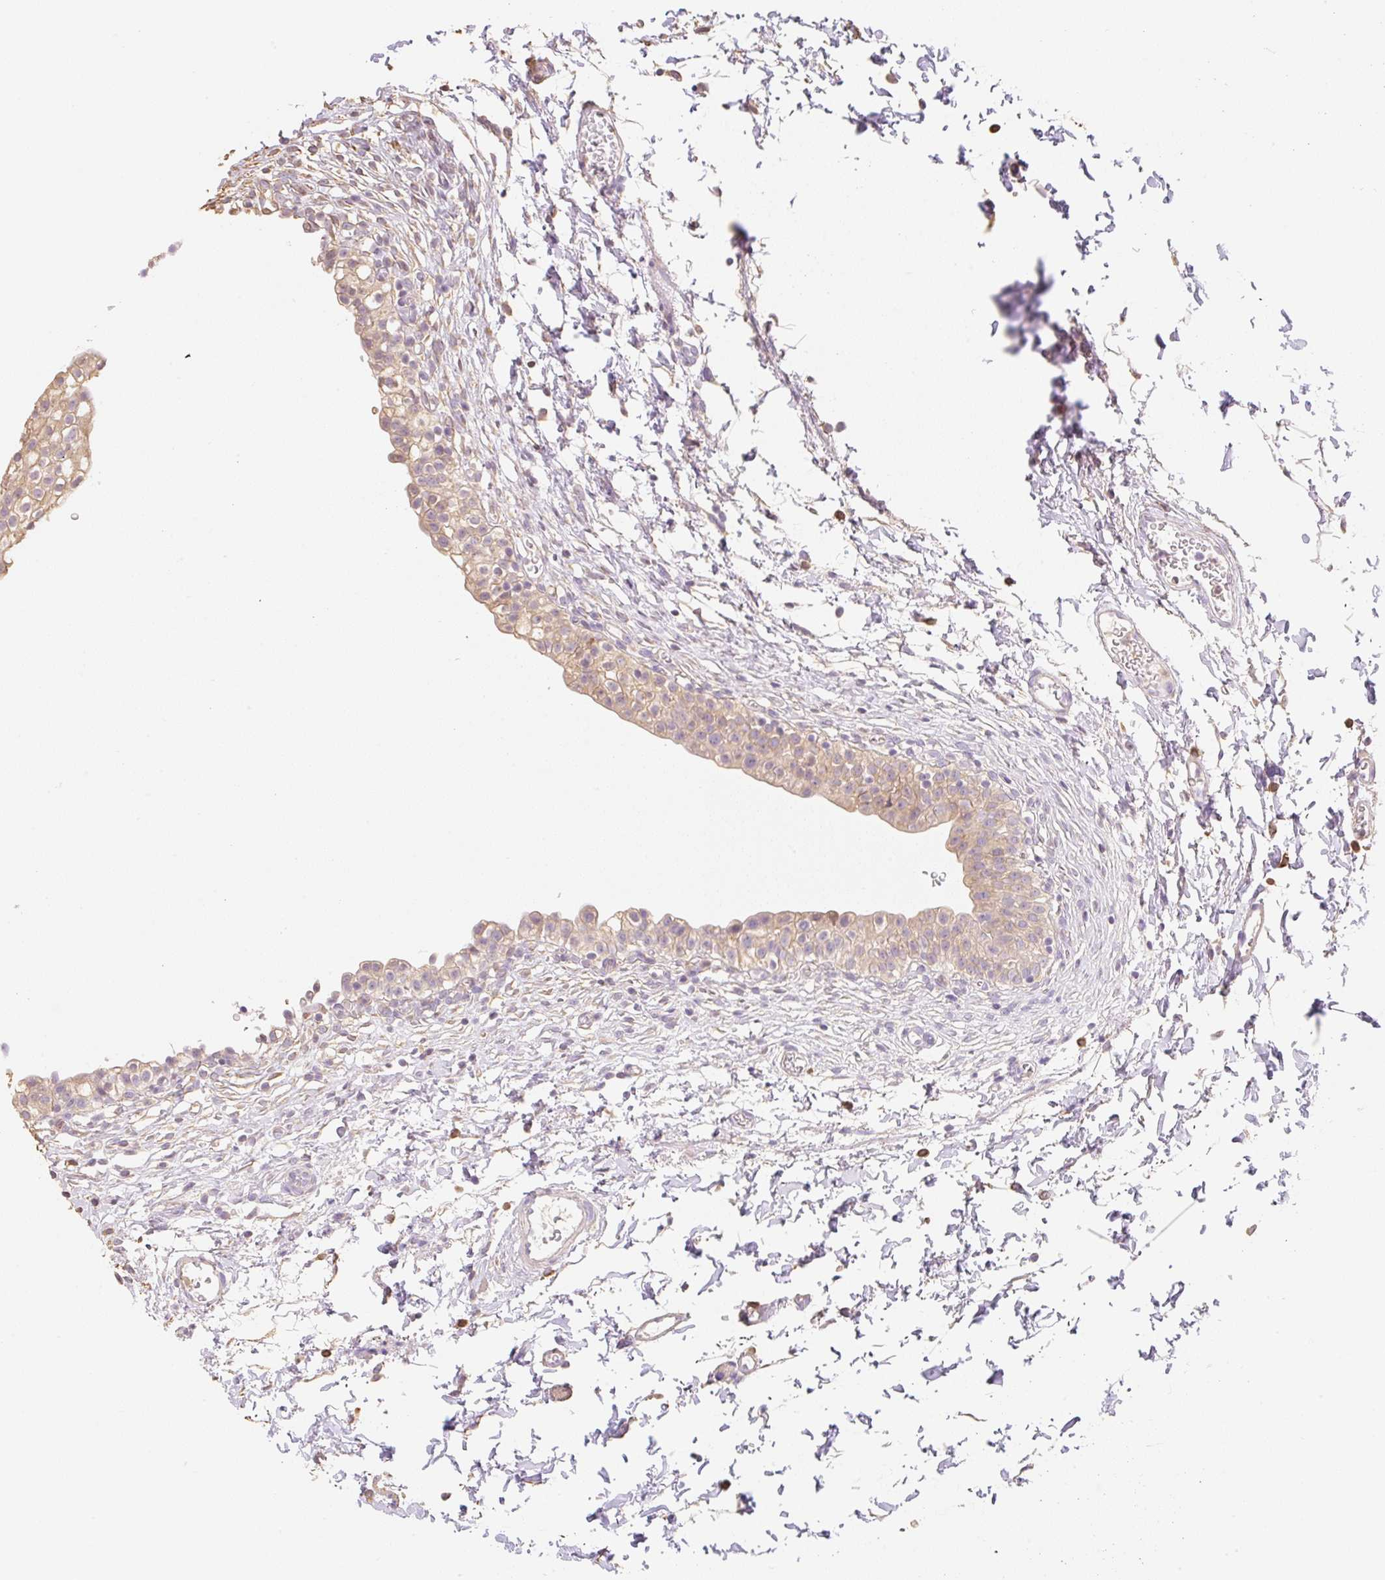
{"staining": {"intensity": "weak", "quantity": "25%-75%", "location": "cytoplasmic/membranous"}, "tissue": "urinary bladder", "cell_type": "Urothelial cells", "image_type": "normal", "snomed": [{"axis": "morphology", "description": "Normal tissue, NOS"}, {"axis": "topography", "description": "Urinary bladder"}, {"axis": "topography", "description": "Peripheral nerve tissue"}], "caption": "IHC image of normal human urinary bladder stained for a protein (brown), which demonstrates low levels of weak cytoplasmic/membranous staining in about 25%-75% of urothelial cells.", "gene": "MBOAT7", "patient": {"sex": "male", "age": 55}}